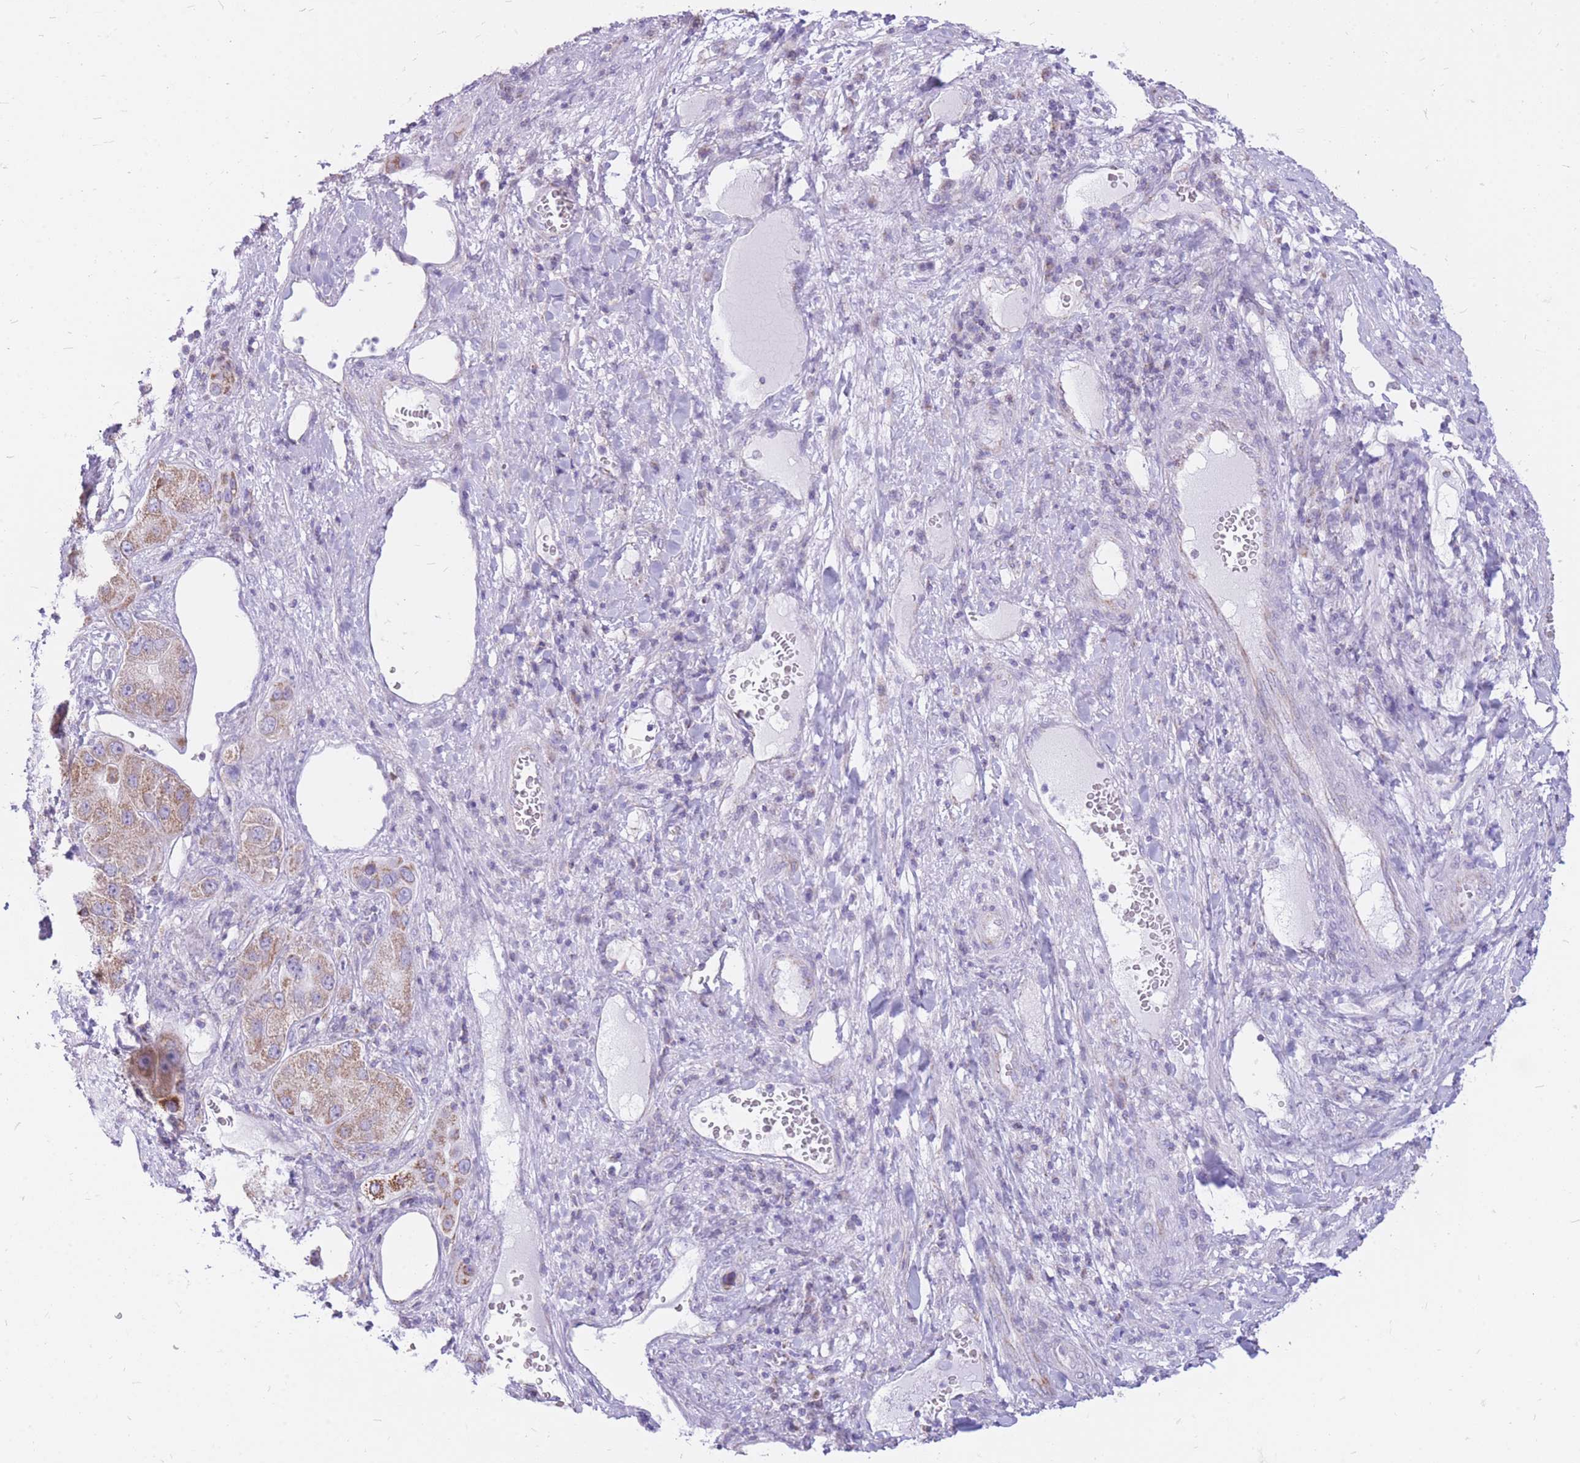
{"staining": {"intensity": "moderate", "quantity": ">75%", "location": "cytoplasmic/membranous"}, "tissue": "liver cancer", "cell_type": "Tumor cells", "image_type": "cancer", "snomed": [{"axis": "morphology", "description": "Carcinoma, Hepatocellular, NOS"}, {"axis": "topography", "description": "Liver"}], "caption": "Protein staining of liver cancer (hepatocellular carcinoma) tissue exhibits moderate cytoplasmic/membranous expression in approximately >75% of tumor cells.", "gene": "PCSK1", "patient": {"sex": "female", "age": 73}}